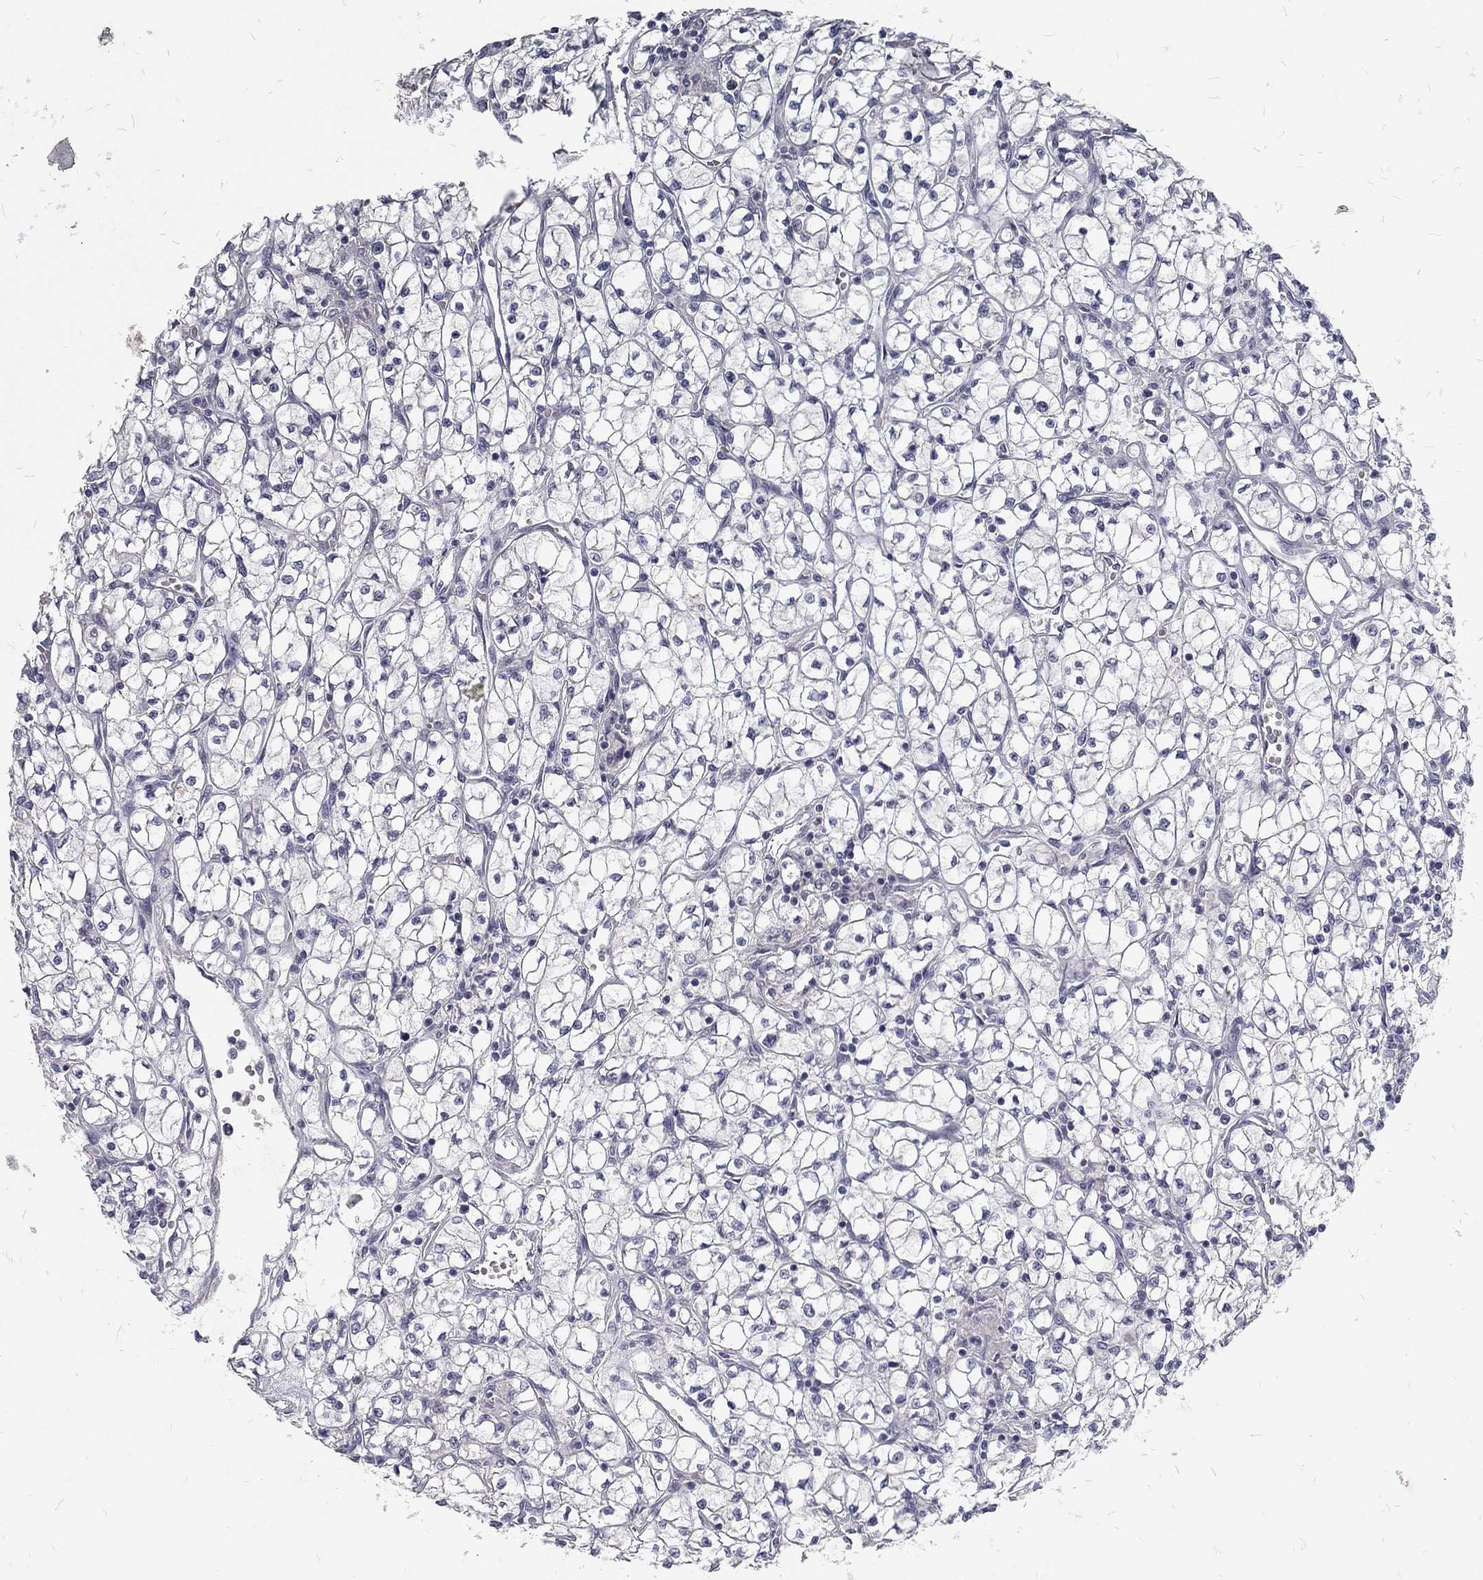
{"staining": {"intensity": "negative", "quantity": "none", "location": "none"}, "tissue": "renal cancer", "cell_type": "Tumor cells", "image_type": "cancer", "snomed": [{"axis": "morphology", "description": "Adenocarcinoma, NOS"}, {"axis": "topography", "description": "Kidney"}], "caption": "The micrograph displays no staining of tumor cells in adenocarcinoma (renal).", "gene": "NOS1", "patient": {"sex": "female", "age": 64}}